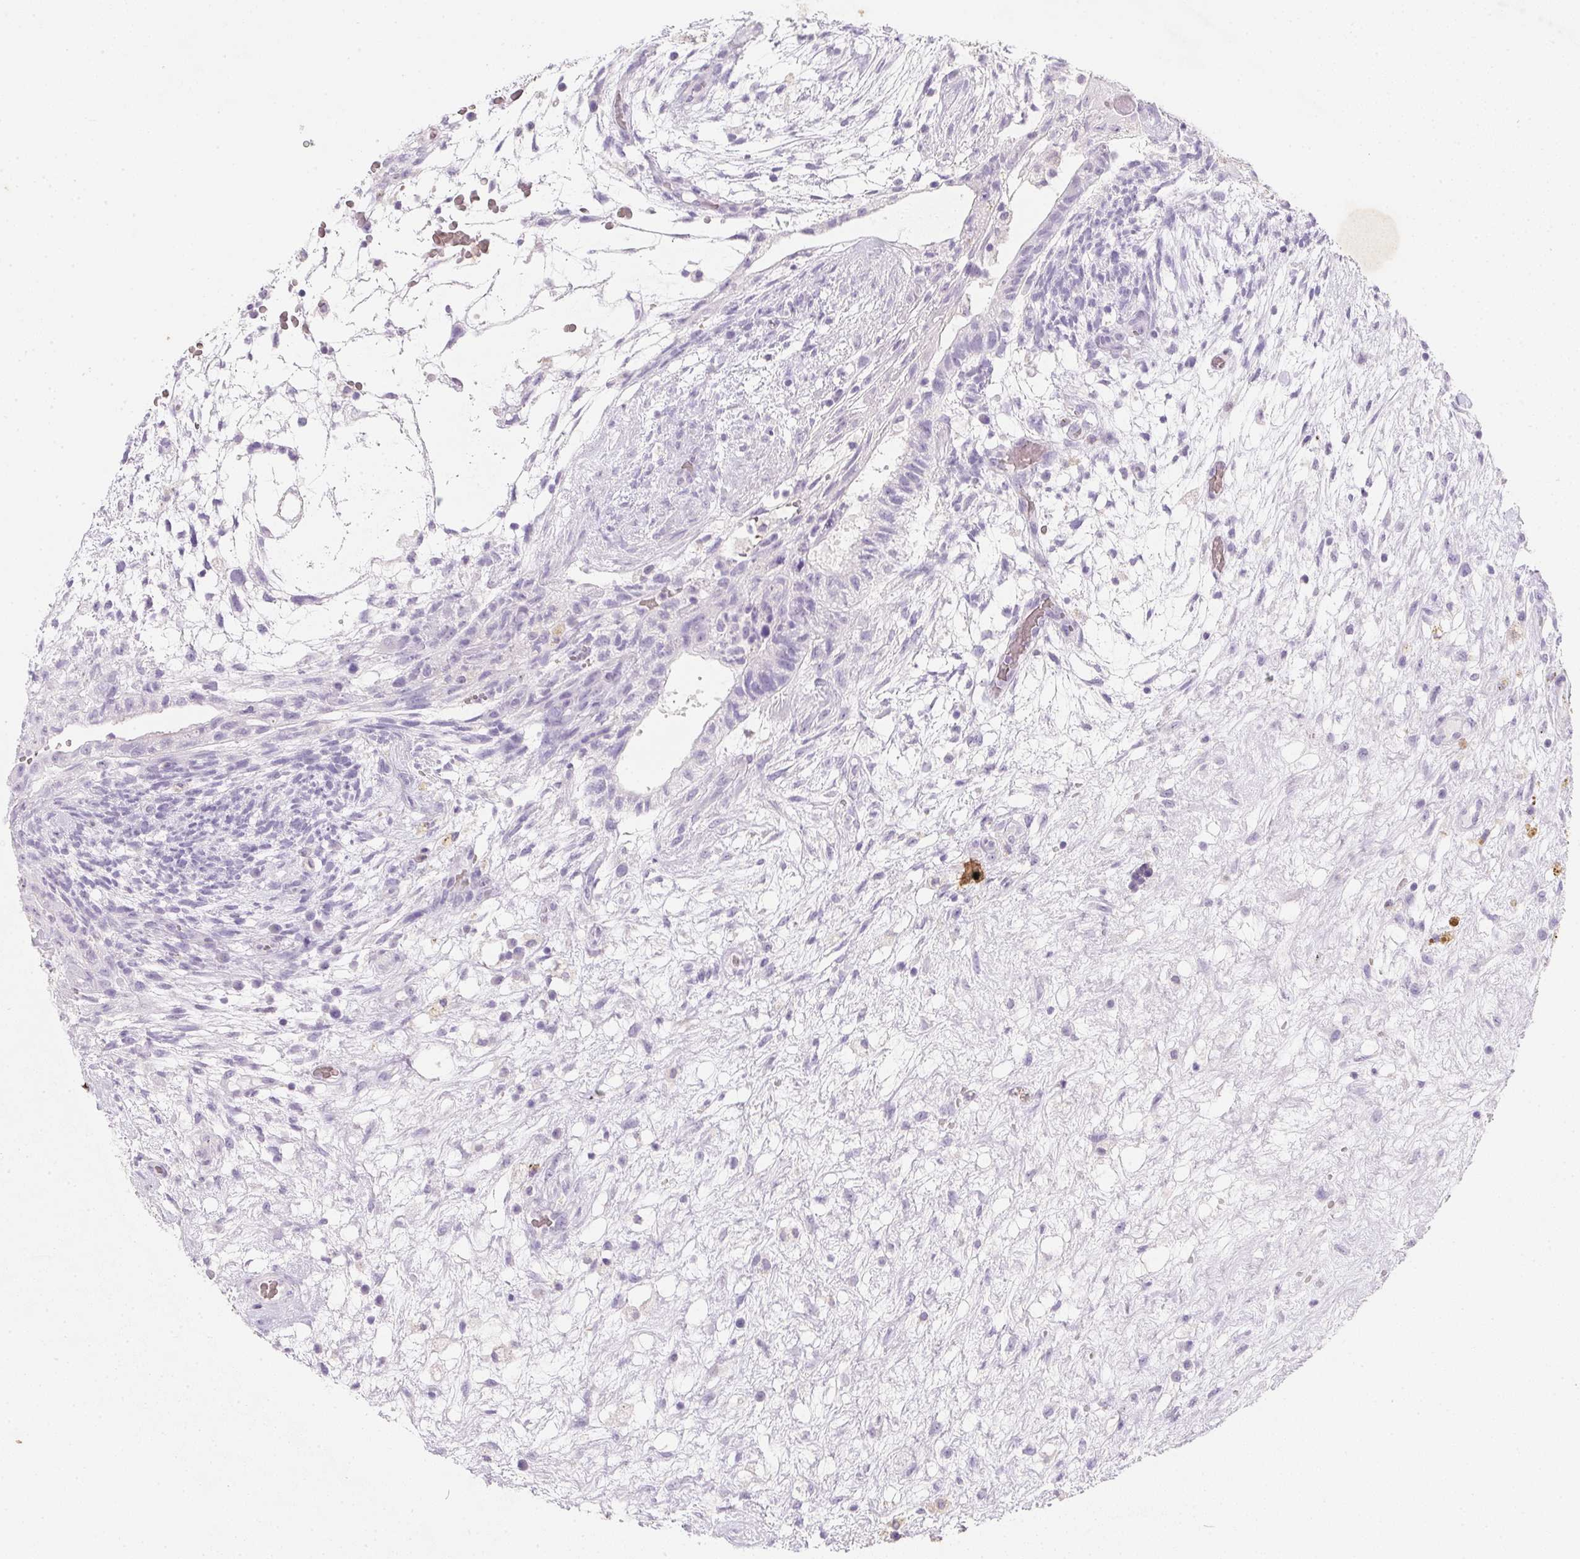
{"staining": {"intensity": "negative", "quantity": "none", "location": "none"}, "tissue": "testis cancer", "cell_type": "Tumor cells", "image_type": "cancer", "snomed": [{"axis": "morphology", "description": "Normal tissue, NOS"}, {"axis": "morphology", "description": "Carcinoma, Embryonal, NOS"}, {"axis": "topography", "description": "Testis"}], "caption": "Tumor cells are negative for brown protein staining in testis cancer.", "gene": "DCD", "patient": {"sex": "male", "age": 32}}